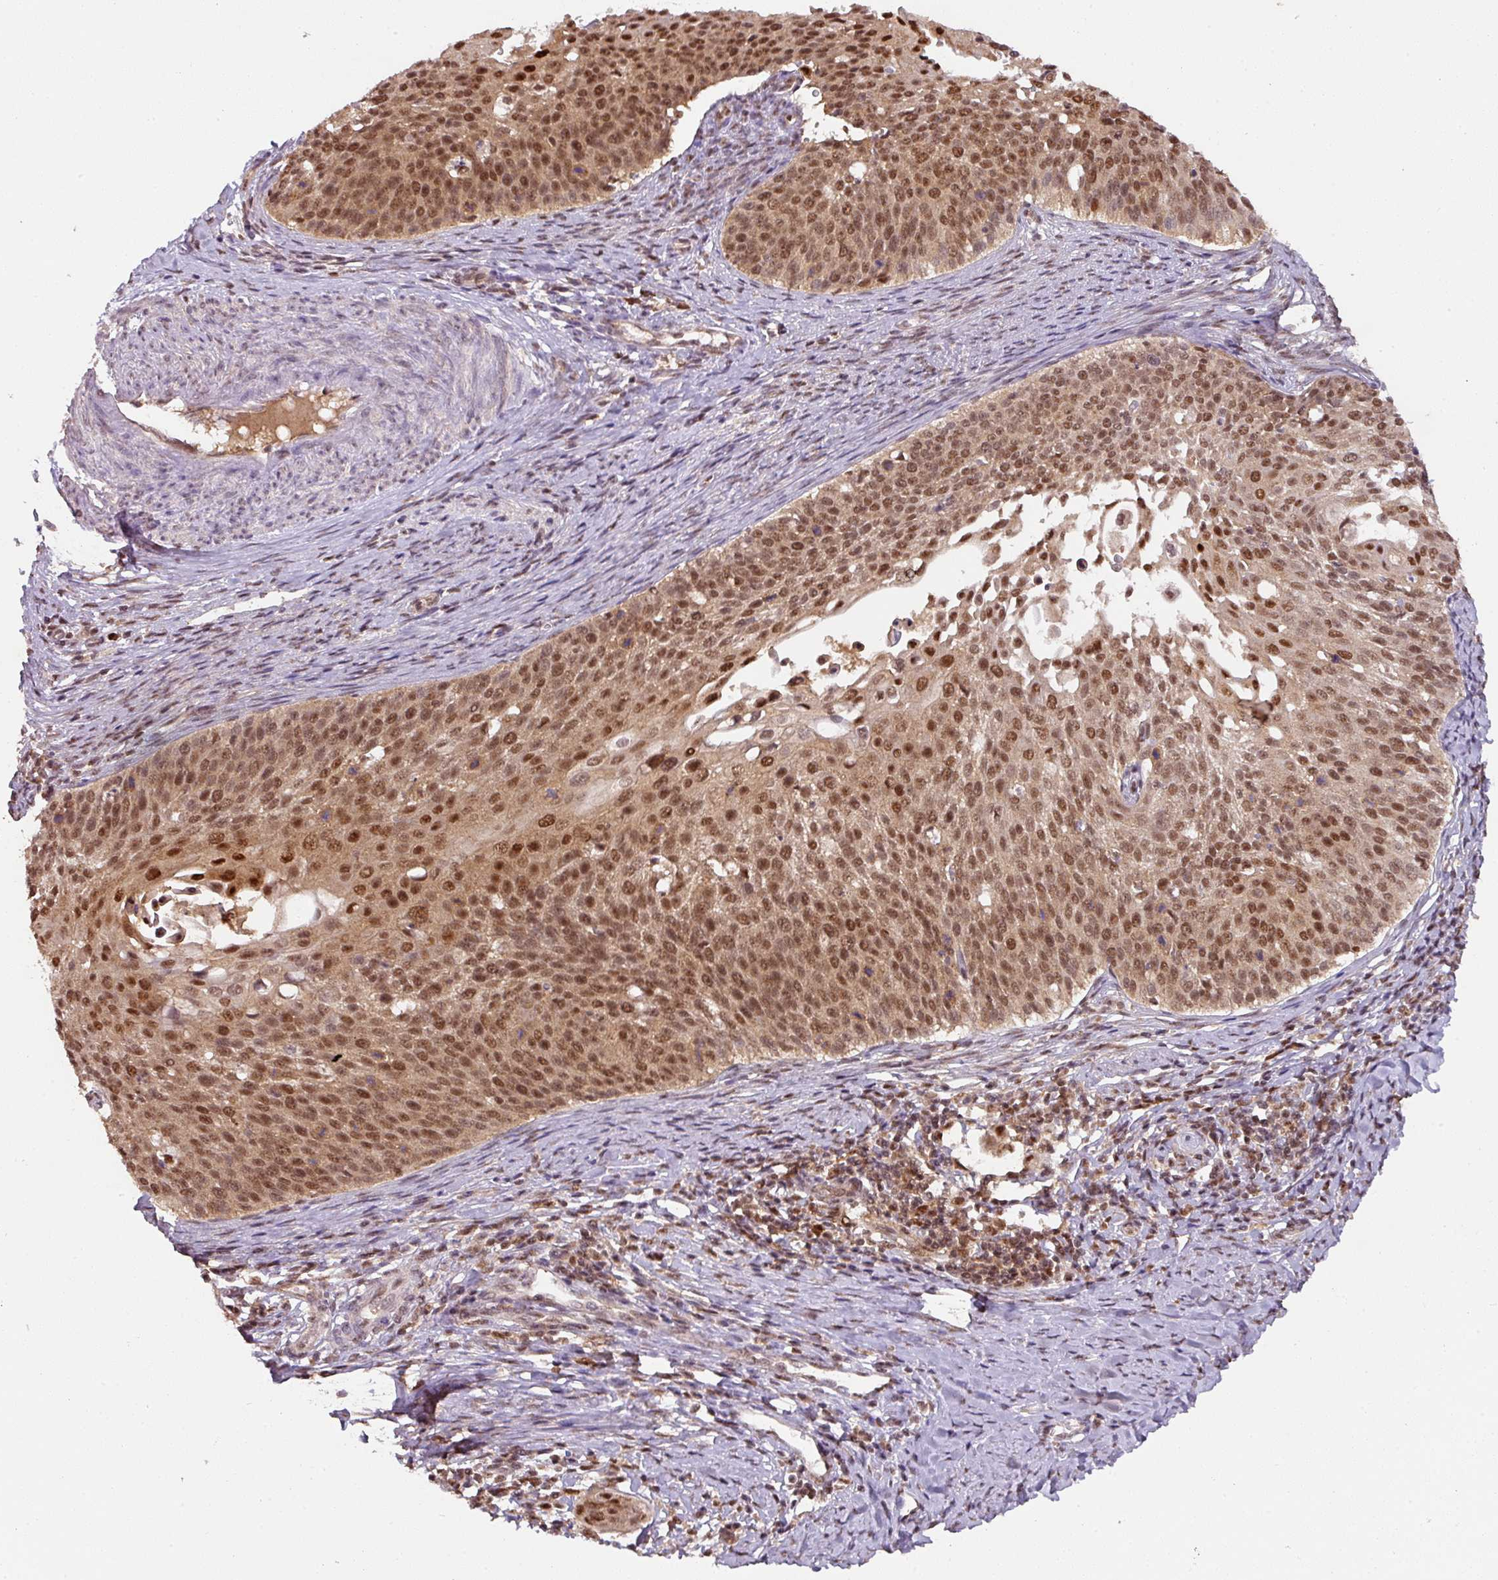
{"staining": {"intensity": "moderate", "quantity": ">75%", "location": "nuclear"}, "tissue": "cervical cancer", "cell_type": "Tumor cells", "image_type": "cancer", "snomed": [{"axis": "morphology", "description": "Squamous cell carcinoma, NOS"}, {"axis": "topography", "description": "Cervix"}], "caption": "The photomicrograph exhibits immunohistochemical staining of cervical cancer. There is moderate nuclear staining is seen in approximately >75% of tumor cells.", "gene": "RANBP9", "patient": {"sex": "female", "age": 44}}